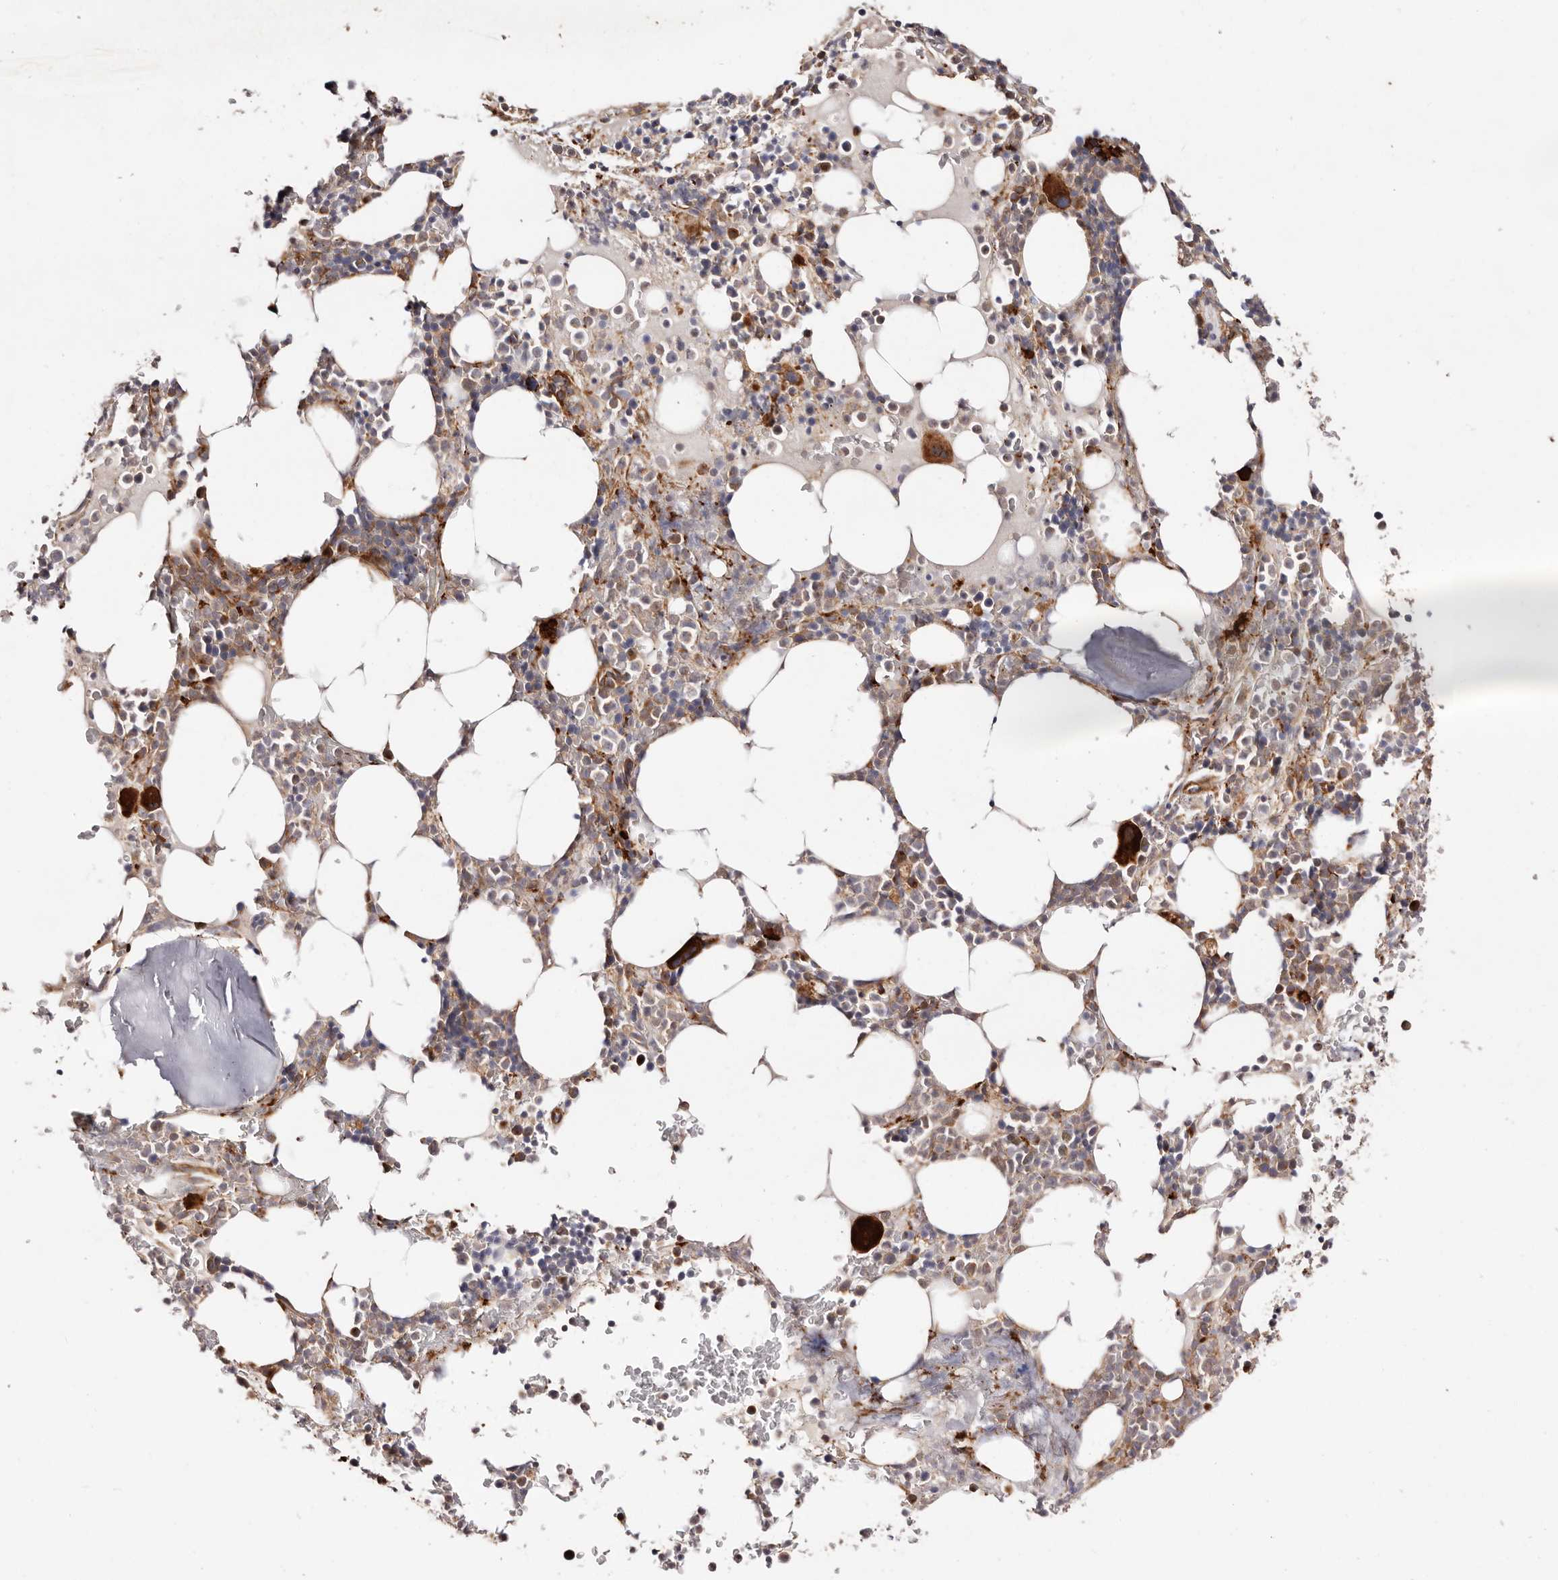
{"staining": {"intensity": "strong", "quantity": "25%-75%", "location": "cytoplasmic/membranous"}, "tissue": "bone marrow", "cell_type": "Hematopoietic cells", "image_type": "normal", "snomed": [{"axis": "morphology", "description": "Normal tissue, NOS"}, {"axis": "topography", "description": "Bone marrow"}], "caption": "IHC of unremarkable bone marrow shows high levels of strong cytoplasmic/membranous staining in about 25%-75% of hematopoietic cells.", "gene": "PTPN22", "patient": {"sex": "male", "age": 58}}